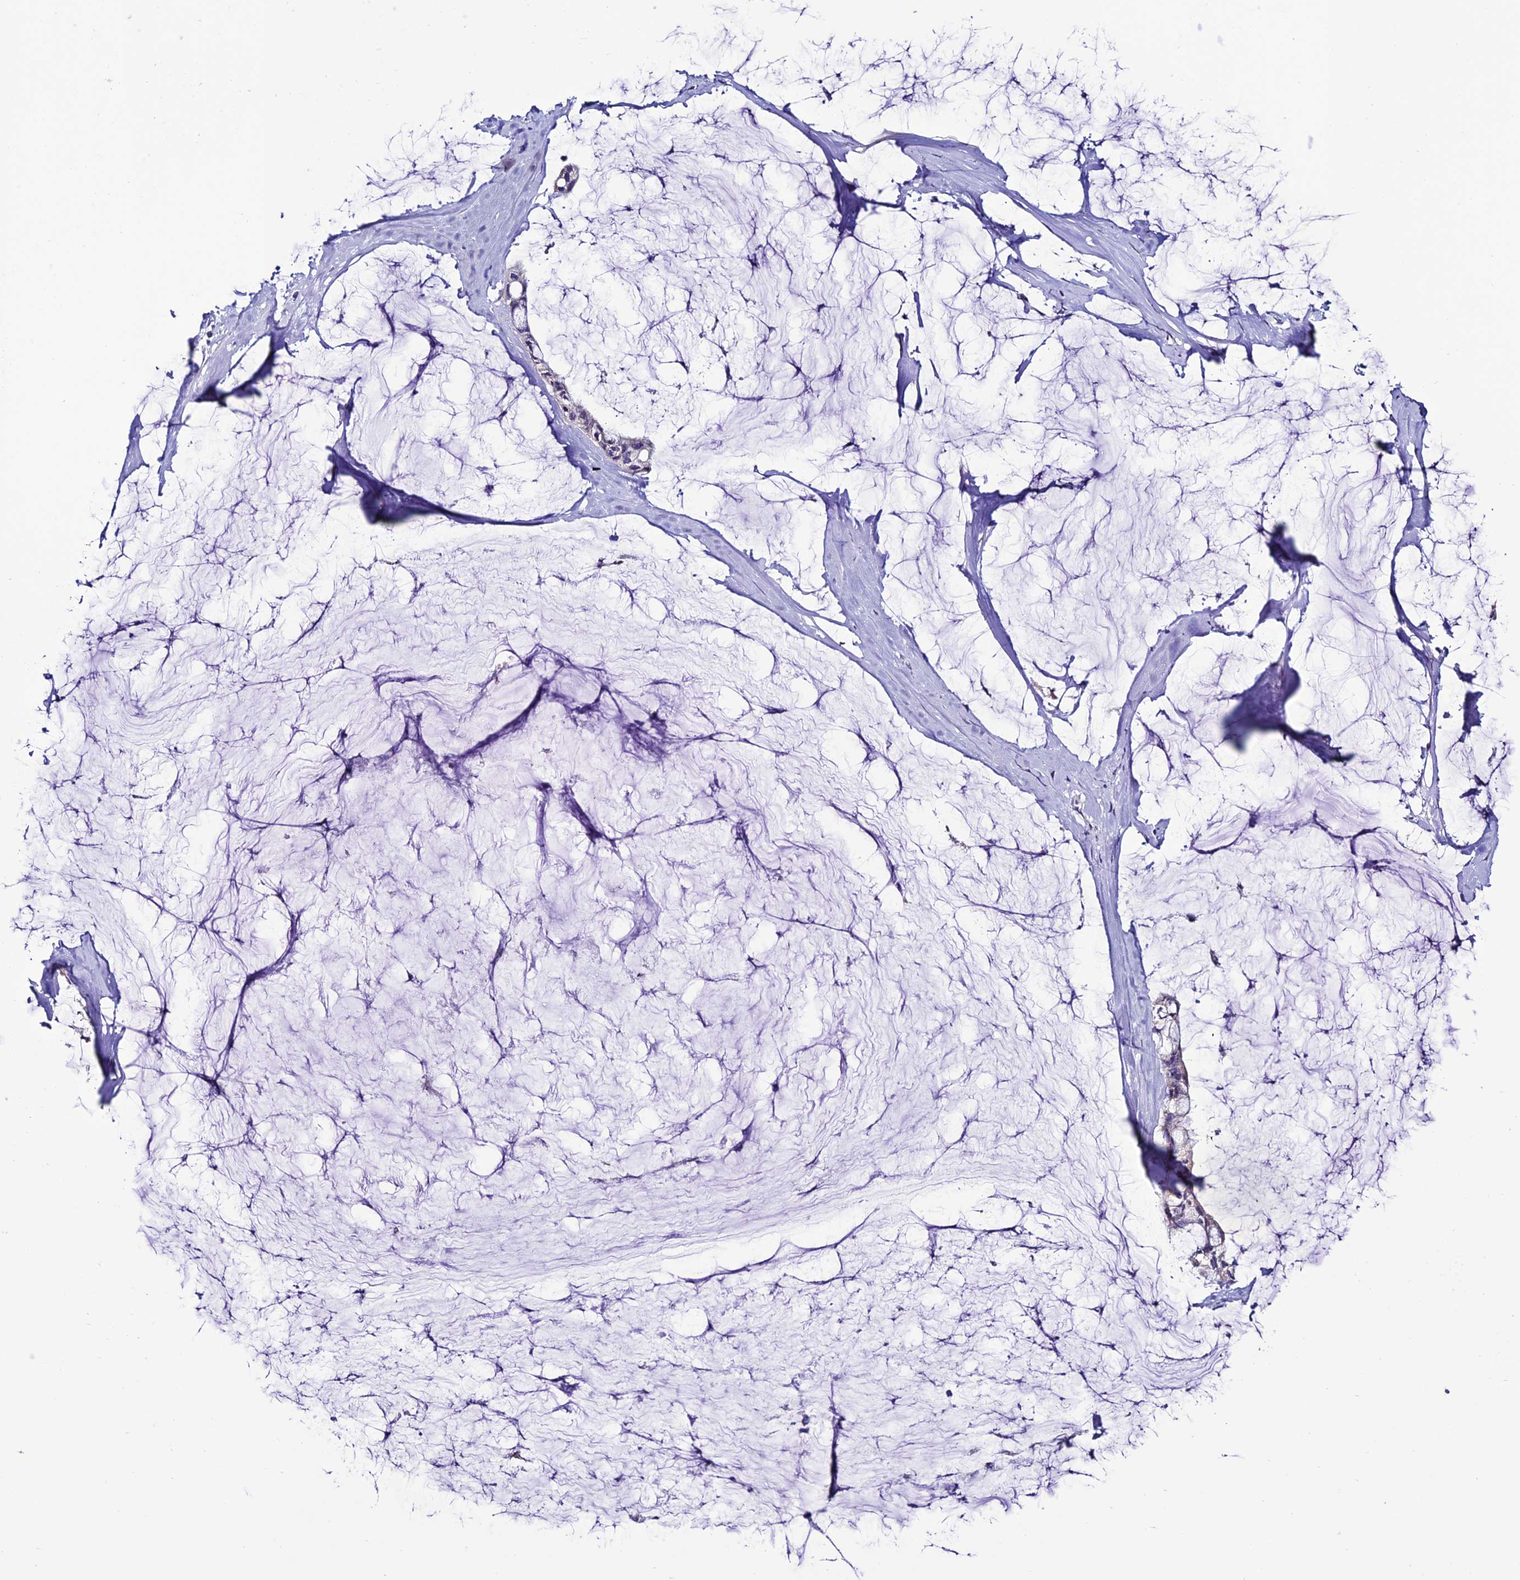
{"staining": {"intensity": "negative", "quantity": "none", "location": "none"}, "tissue": "ovarian cancer", "cell_type": "Tumor cells", "image_type": "cancer", "snomed": [{"axis": "morphology", "description": "Cystadenocarcinoma, mucinous, NOS"}, {"axis": "topography", "description": "Ovary"}], "caption": "Tumor cells show no significant protein staining in ovarian cancer.", "gene": "SLC10A1", "patient": {"sex": "female", "age": 39}}